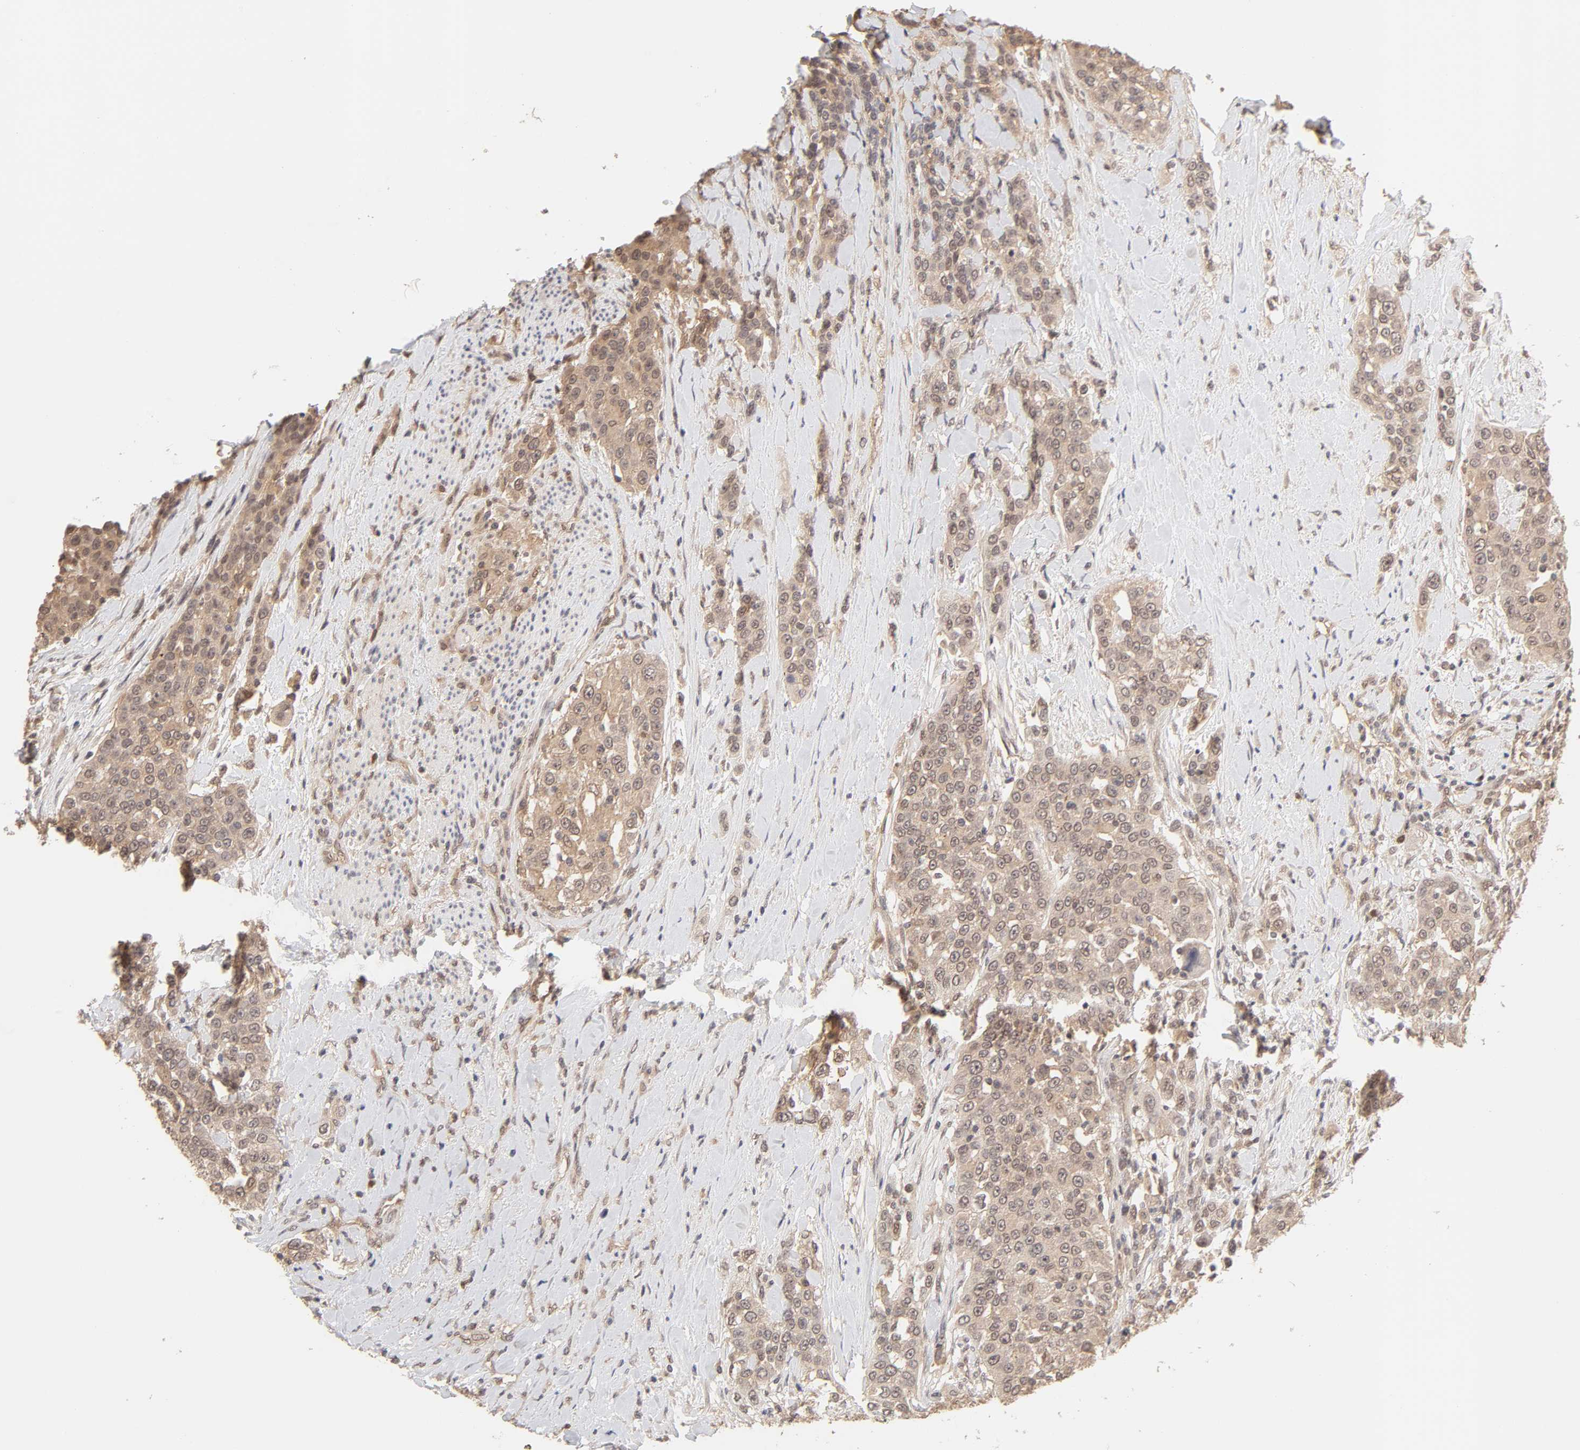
{"staining": {"intensity": "moderate", "quantity": ">75%", "location": "cytoplasmic/membranous"}, "tissue": "urothelial cancer", "cell_type": "Tumor cells", "image_type": "cancer", "snomed": [{"axis": "morphology", "description": "Urothelial carcinoma, High grade"}, {"axis": "topography", "description": "Urinary bladder"}], "caption": "Tumor cells display medium levels of moderate cytoplasmic/membranous staining in about >75% of cells in human urothelial cancer.", "gene": "MAPK1", "patient": {"sex": "female", "age": 80}}